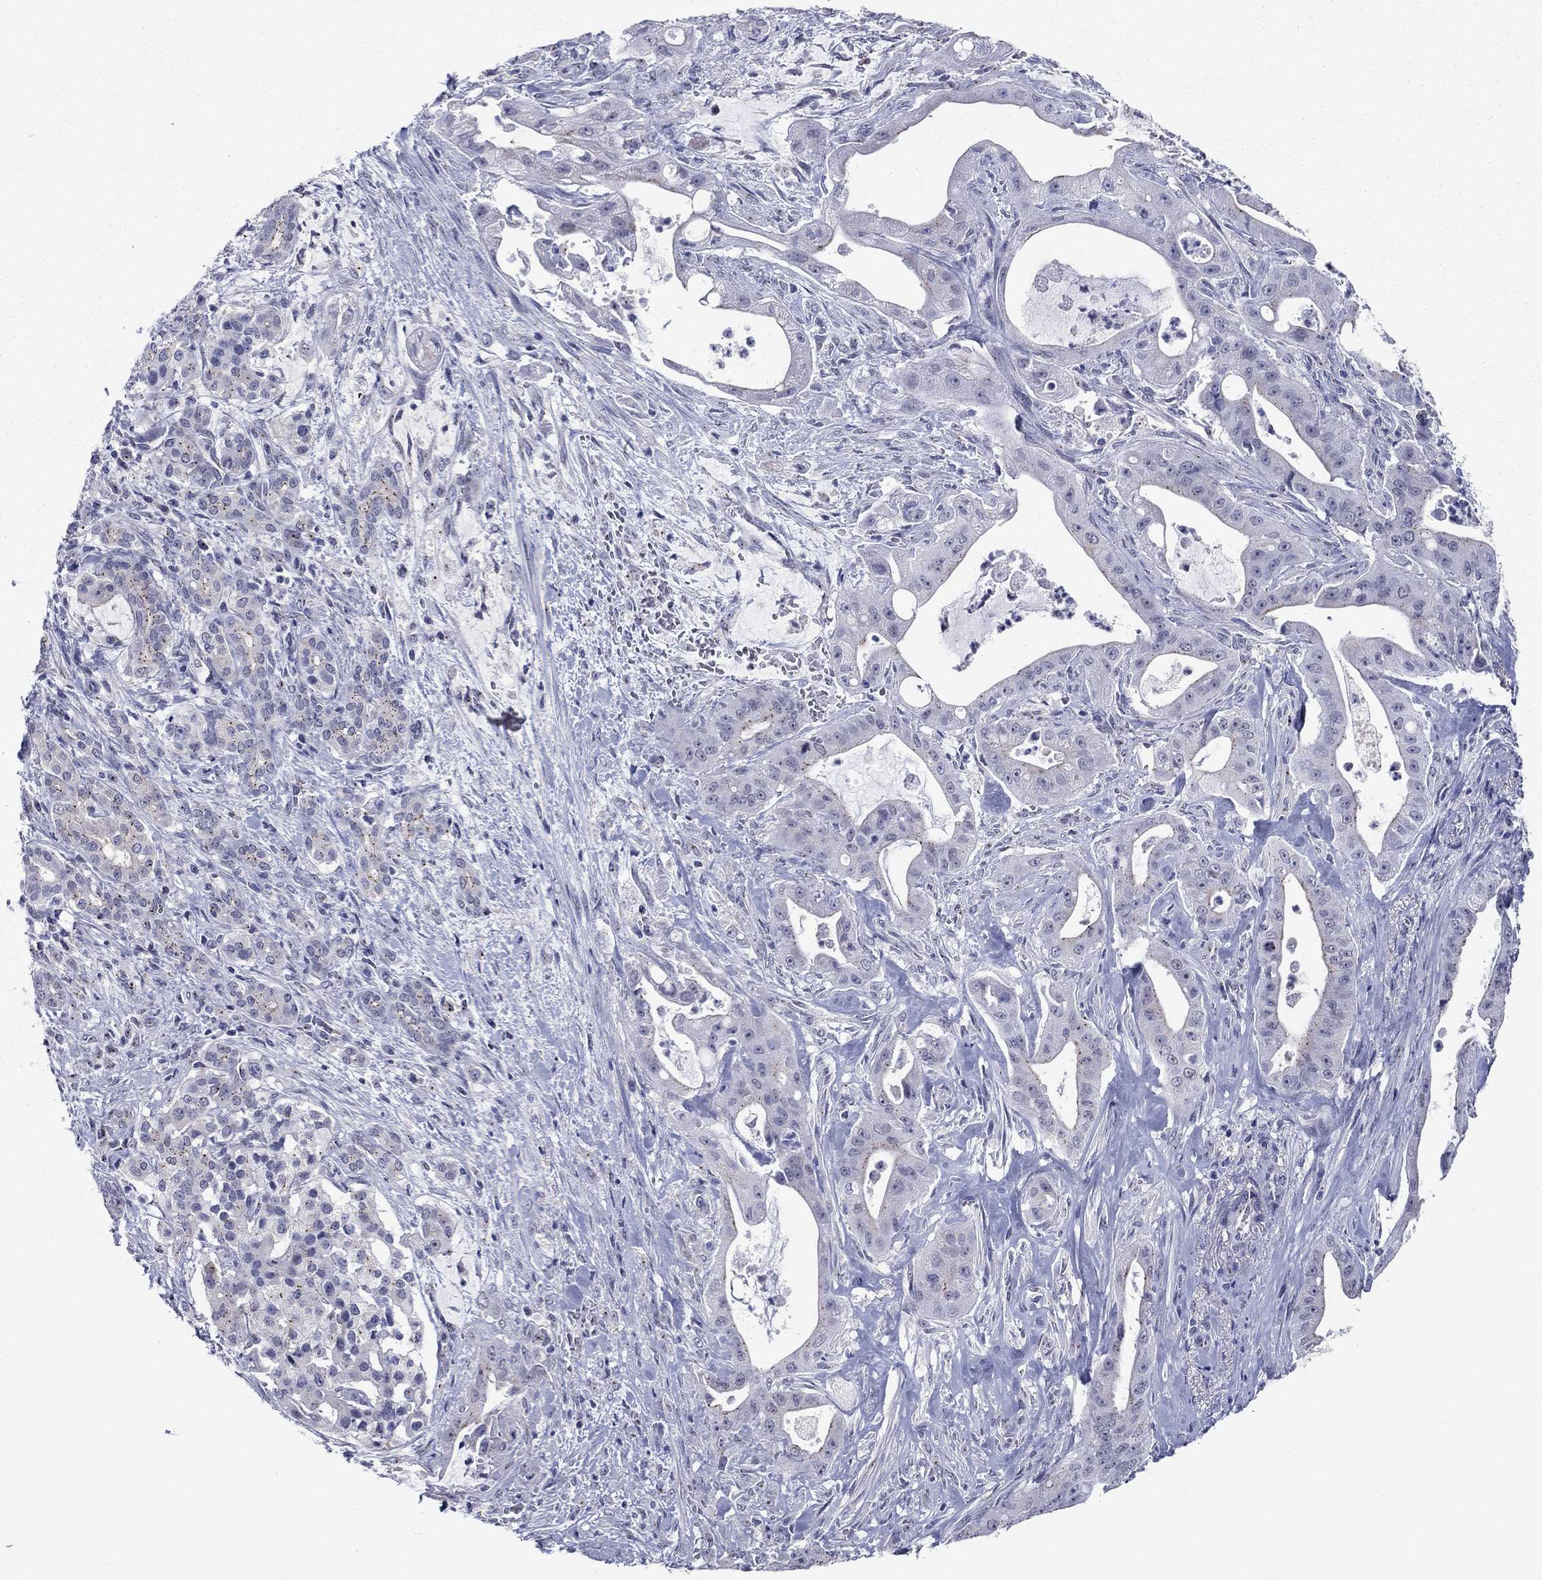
{"staining": {"intensity": "weak", "quantity": "25%-75%", "location": "cytoplasmic/membranous"}, "tissue": "pancreatic cancer", "cell_type": "Tumor cells", "image_type": "cancer", "snomed": [{"axis": "morphology", "description": "Normal tissue, NOS"}, {"axis": "morphology", "description": "Inflammation, NOS"}, {"axis": "morphology", "description": "Adenocarcinoma, NOS"}, {"axis": "topography", "description": "Pancreas"}], "caption": "This is an image of IHC staining of adenocarcinoma (pancreatic), which shows weak positivity in the cytoplasmic/membranous of tumor cells.", "gene": "CEP43", "patient": {"sex": "male", "age": 57}}